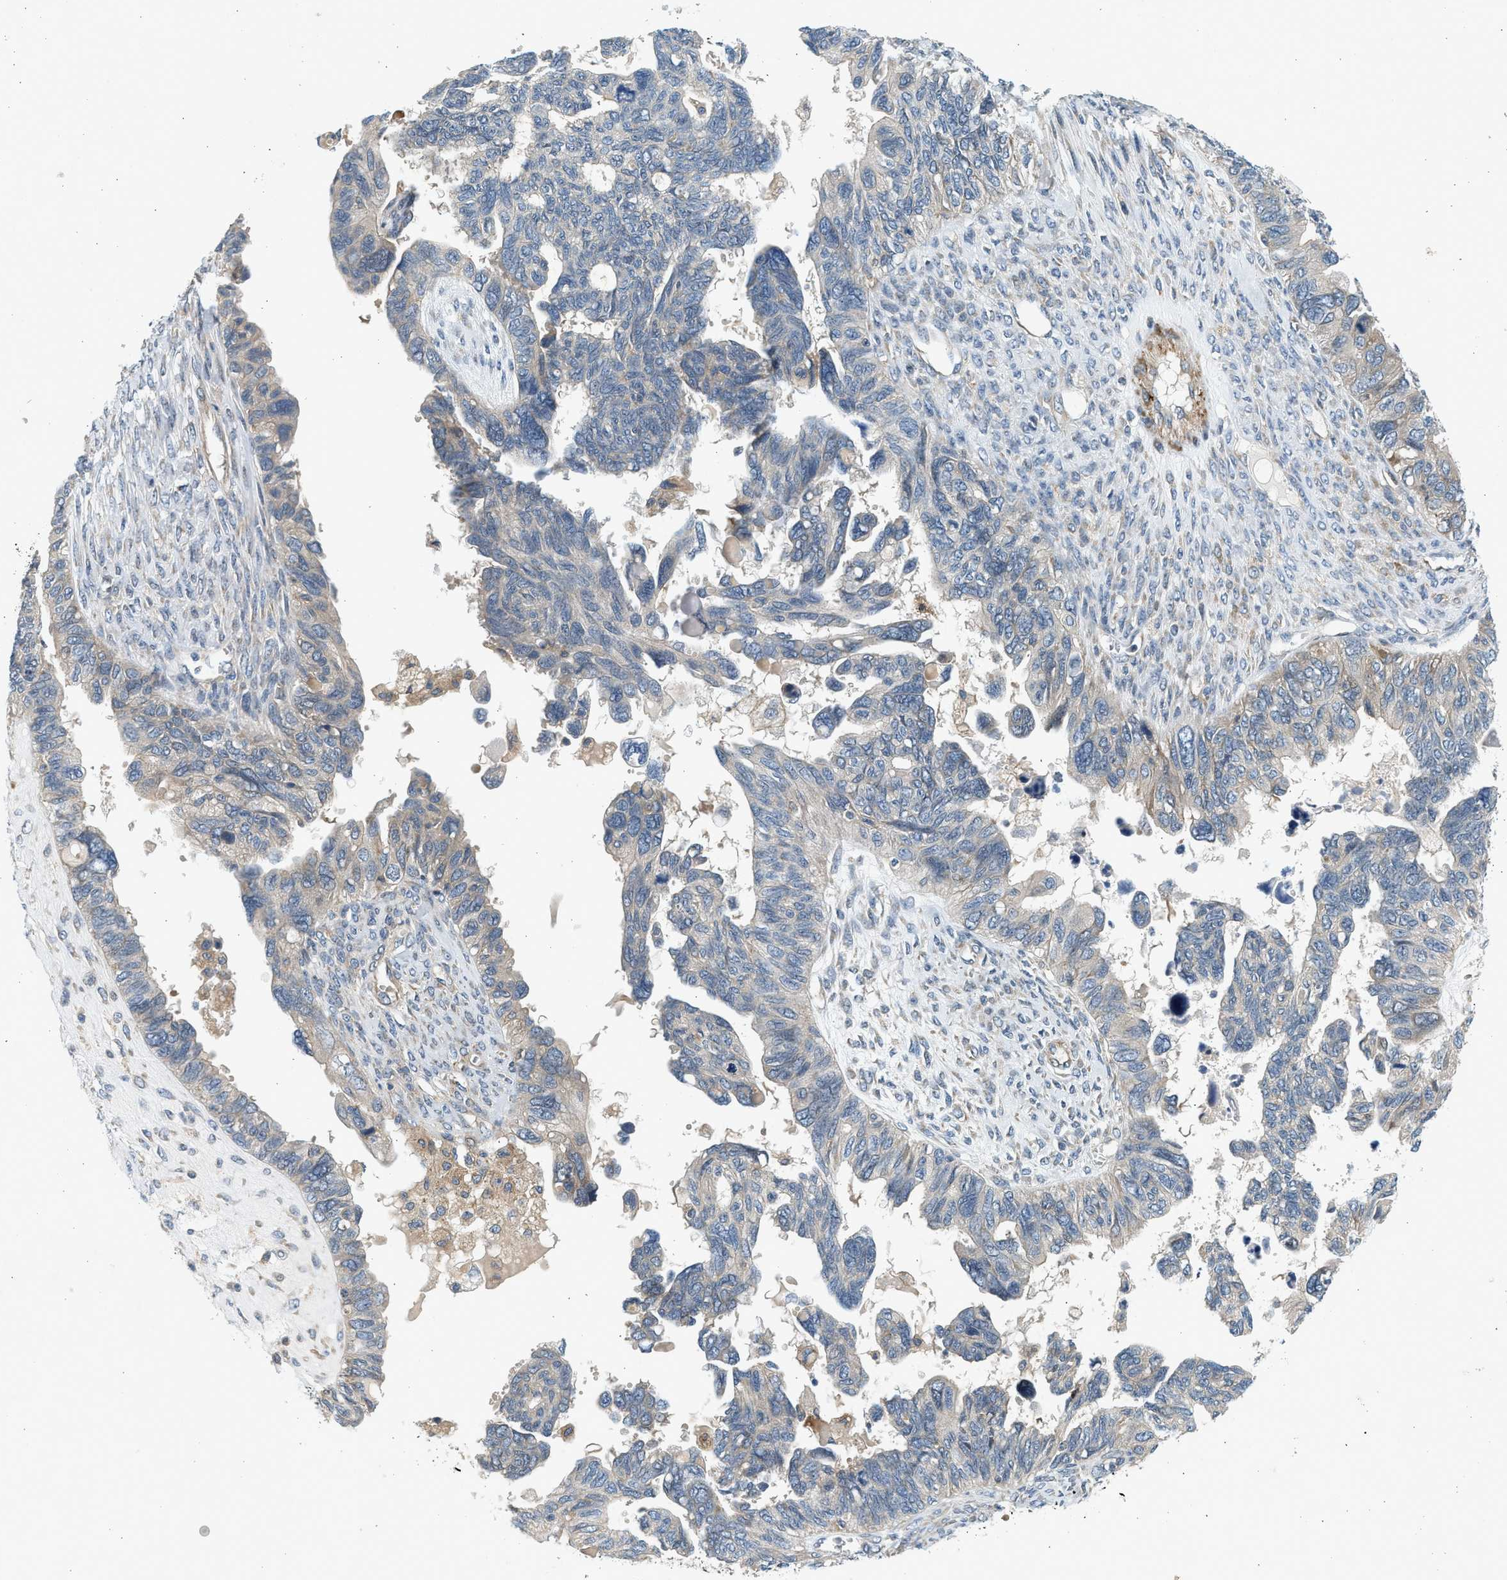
{"staining": {"intensity": "weak", "quantity": "<25%", "location": "cytoplasmic/membranous"}, "tissue": "ovarian cancer", "cell_type": "Tumor cells", "image_type": "cancer", "snomed": [{"axis": "morphology", "description": "Cystadenocarcinoma, serous, NOS"}, {"axis": "topography", "description": "Ovary"}], "caption": "A histopathology image of ovarian cancer stained for a protein shows no brown staining in tumor cells.", "gene": "KDELR2", "patient": {"sex": "female", "age": 79}}